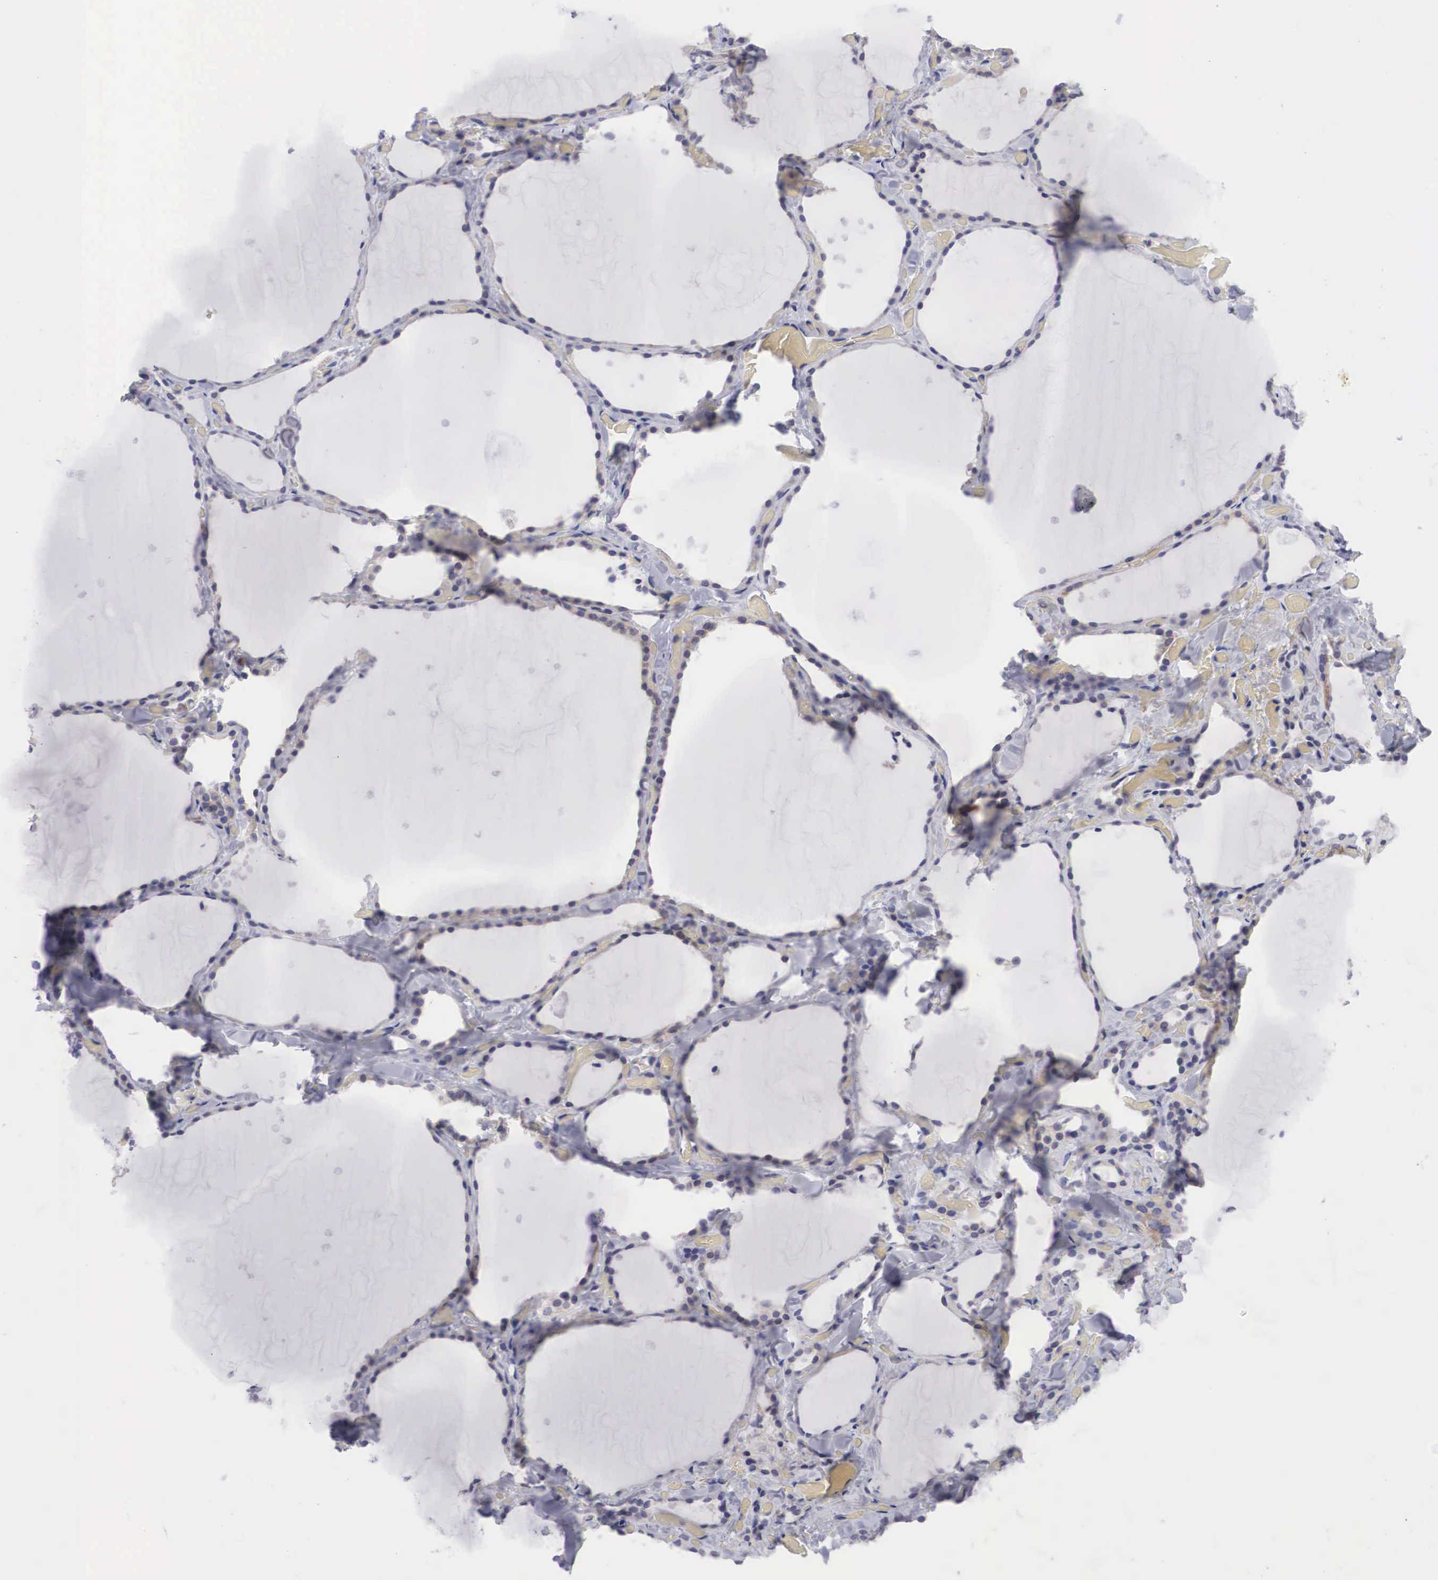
{"staining": {"intensity": "negative", "quantity": "none", "location": "none"}, "tissue": "thyroid gland", "cell_type": "Glandular cells", "image_type": "normal", "snomed": [{"axis": "morphology", "description": "Normal tissue, NOS"}, {"axis": "topography", "description": "Thyroid gland"}], "caption": "IHC micrograph of normal thyroid gland stained for a protein (brown), which demonstrates no expression in glandular cells.", "gene": "SOX11", "patient": {"sex": "male", "age": 34}}